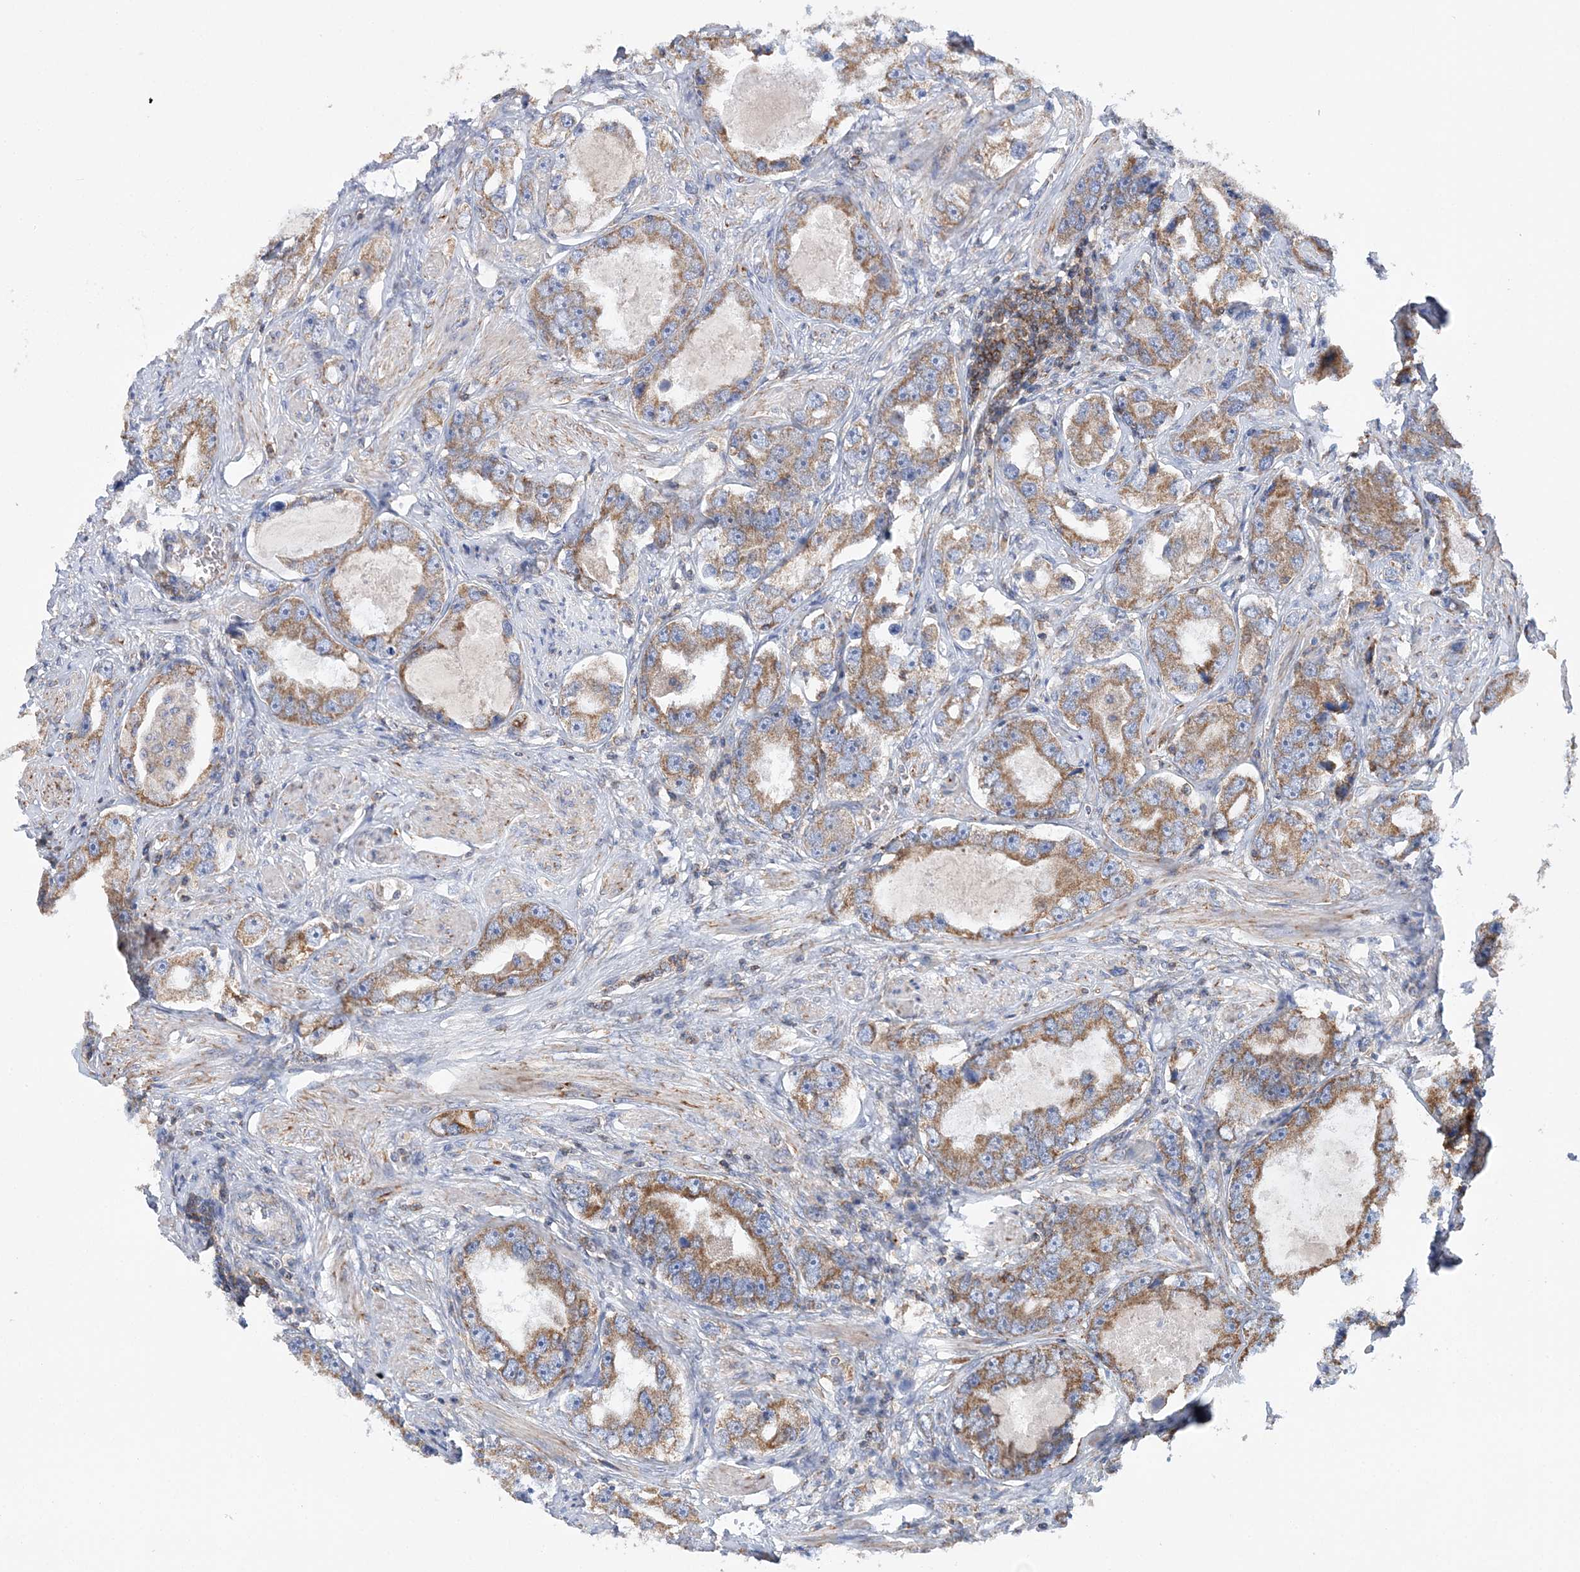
{"staining": {"intensity": "moderate", "quantity": ">75%", "location": "cytoplasmic/membranous"}, "tissue": "prostate cancer", "cell_type": "Tumor cells", "image_type": "cancer", "snomed": [{"axis": "morphology", "description": "Adenocarcinoma, High grade"}, {"axis": "topography", "description": "Prostate"}], "caption": "This image demonstrates prostate high-grade adenocarcinoma stained with IHC to label a protein in brown. The cytoplasmic/membranous of tumor cells show moderate positivity for the protein. Nuclei are counter-stained blue.", "gene": "TTC32", "patient": {"sex": "male", "age": 63}}